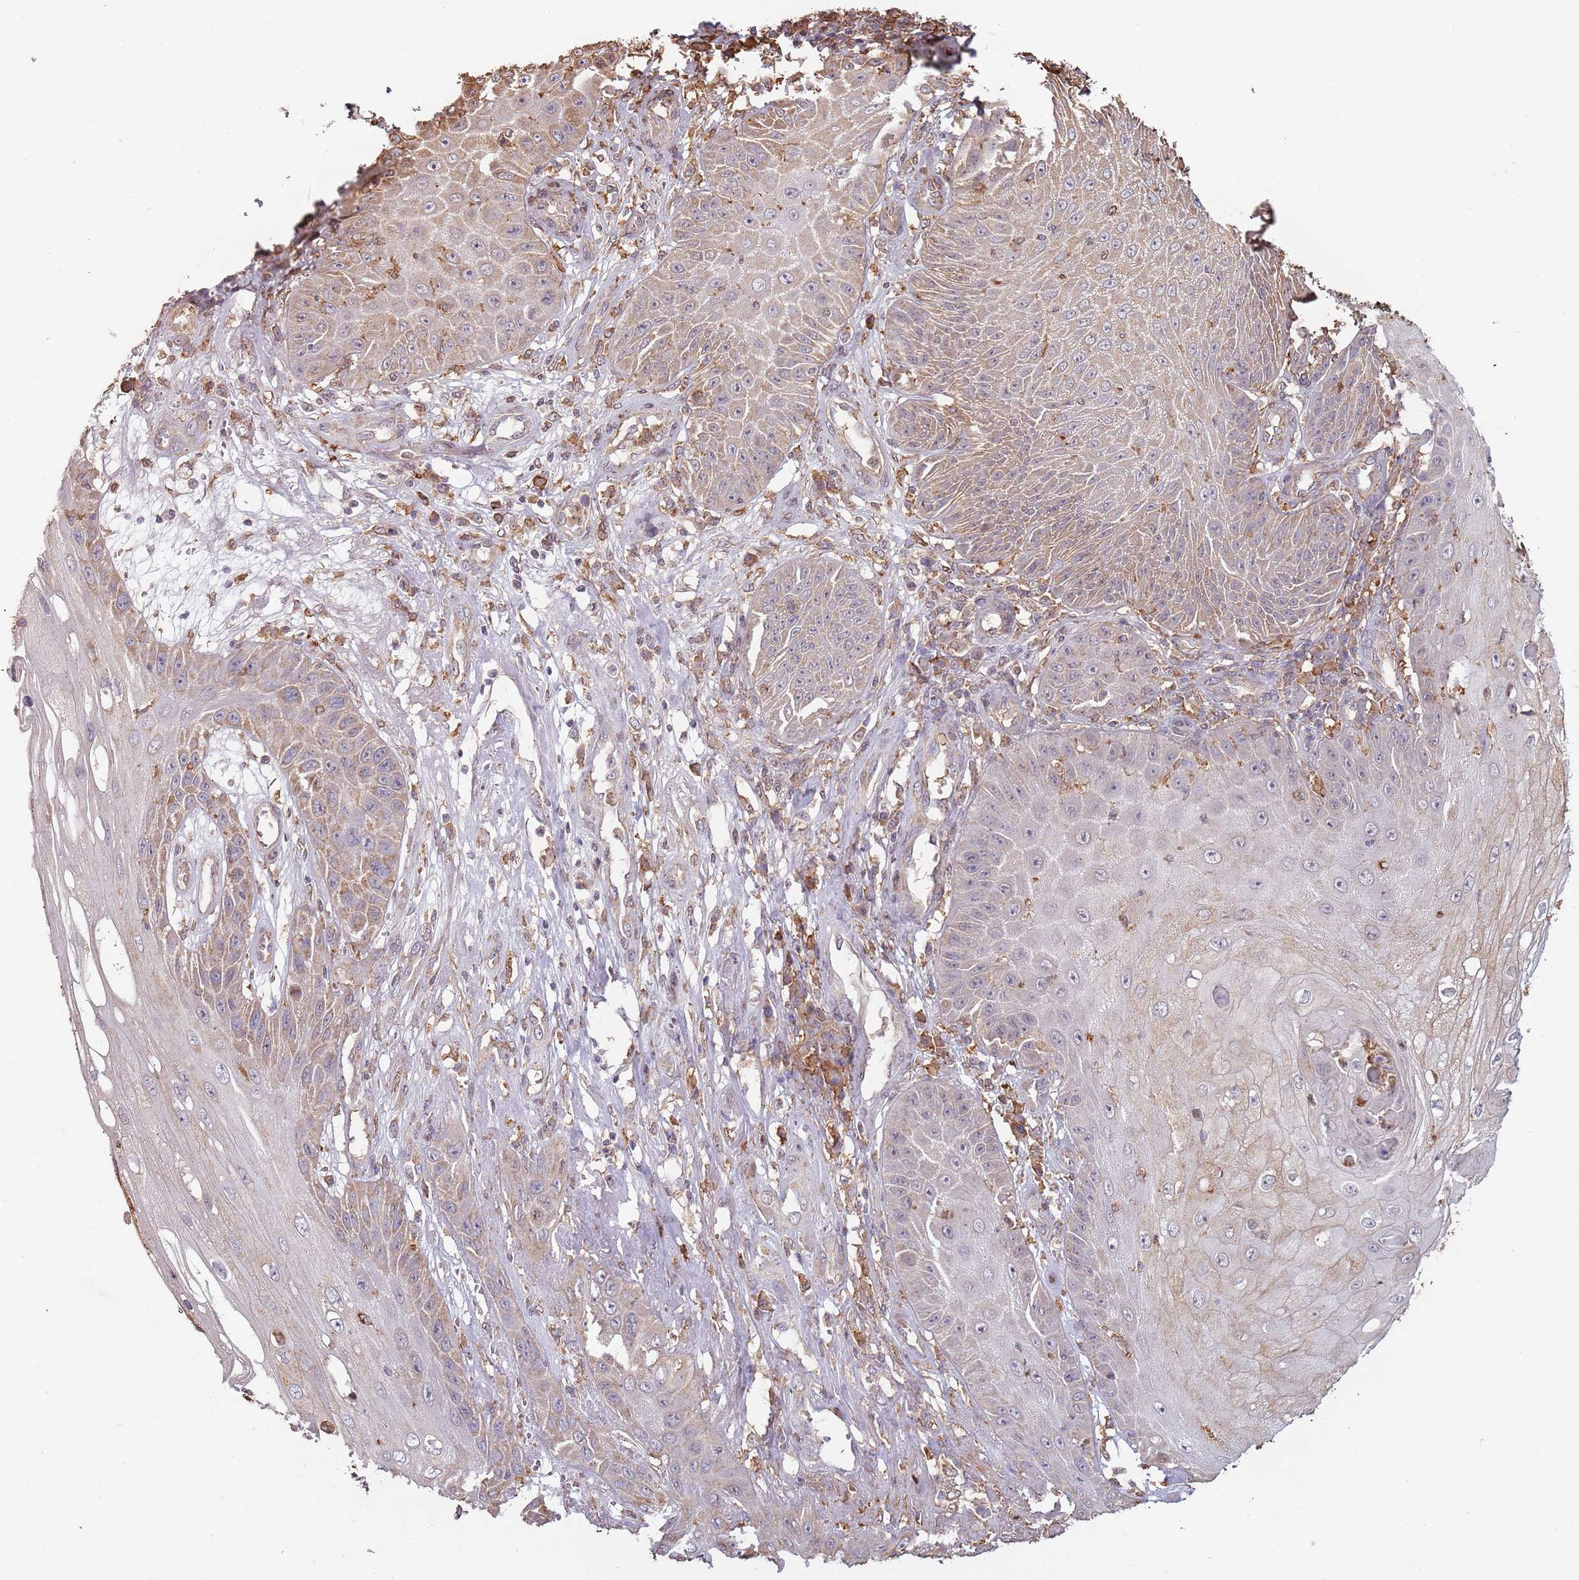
{"staining": {"intensity": "weak", "quantity": "25%-75%", "location": "cytoplasmic/membranous"}, "tissue": "skin cancer", "cell_type": "Tumor cells", "image_type": "cancer", "snomed": [{"axis": "morphology", "description": "Squamous cell carcinoma, NOS"}, {"axis": "topography", "description": "Skin"}], "caption": "Skin cancer (squamous cell carcinoma) stained for a protein (brown) displays weak cytoplasmic/membranous positive positivity in approximately 25%-75% of tumor cells.", "gene": "ATOSB", "patient": {"sex": "male", "age": 70}}